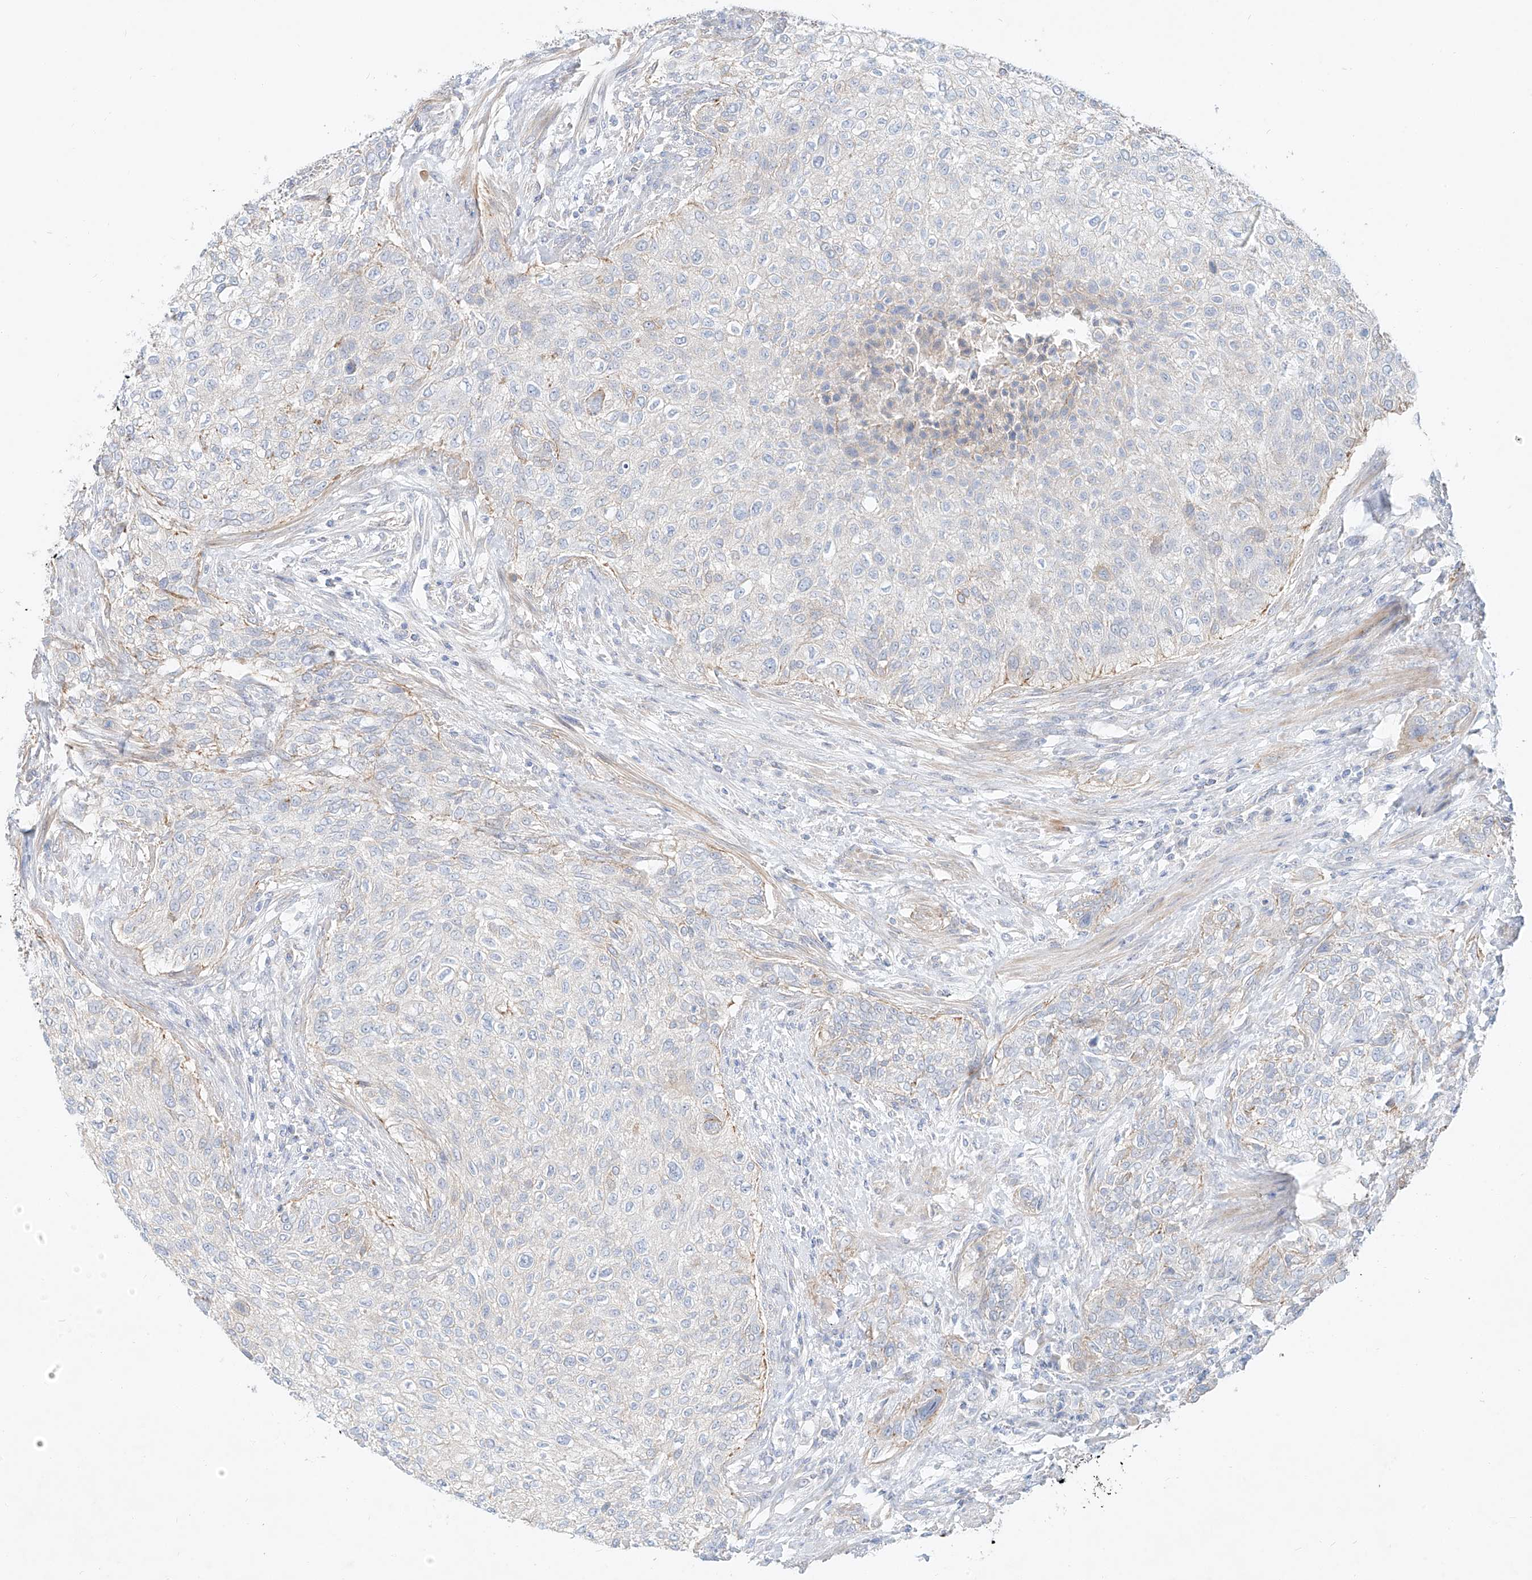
{"staining": {"intensity": "weak", "quantity": "<25%", "location": "cytoplasmic/membranous"}, "tissue": "urothelial cancer", "cell_type": "Tumor cells", "image_type": "cancer", "snomed": [{"axis": "morphology", "description": "Urothelial carcinoma, High grade"}, {"axis": "topography", "description": "Urinary bladder"}], "caption": "Tumor cells are negative for brown protein staining in urothelial cancer.", "gene": "AJM1", "patient": {"sex": "male", "age": 35}}